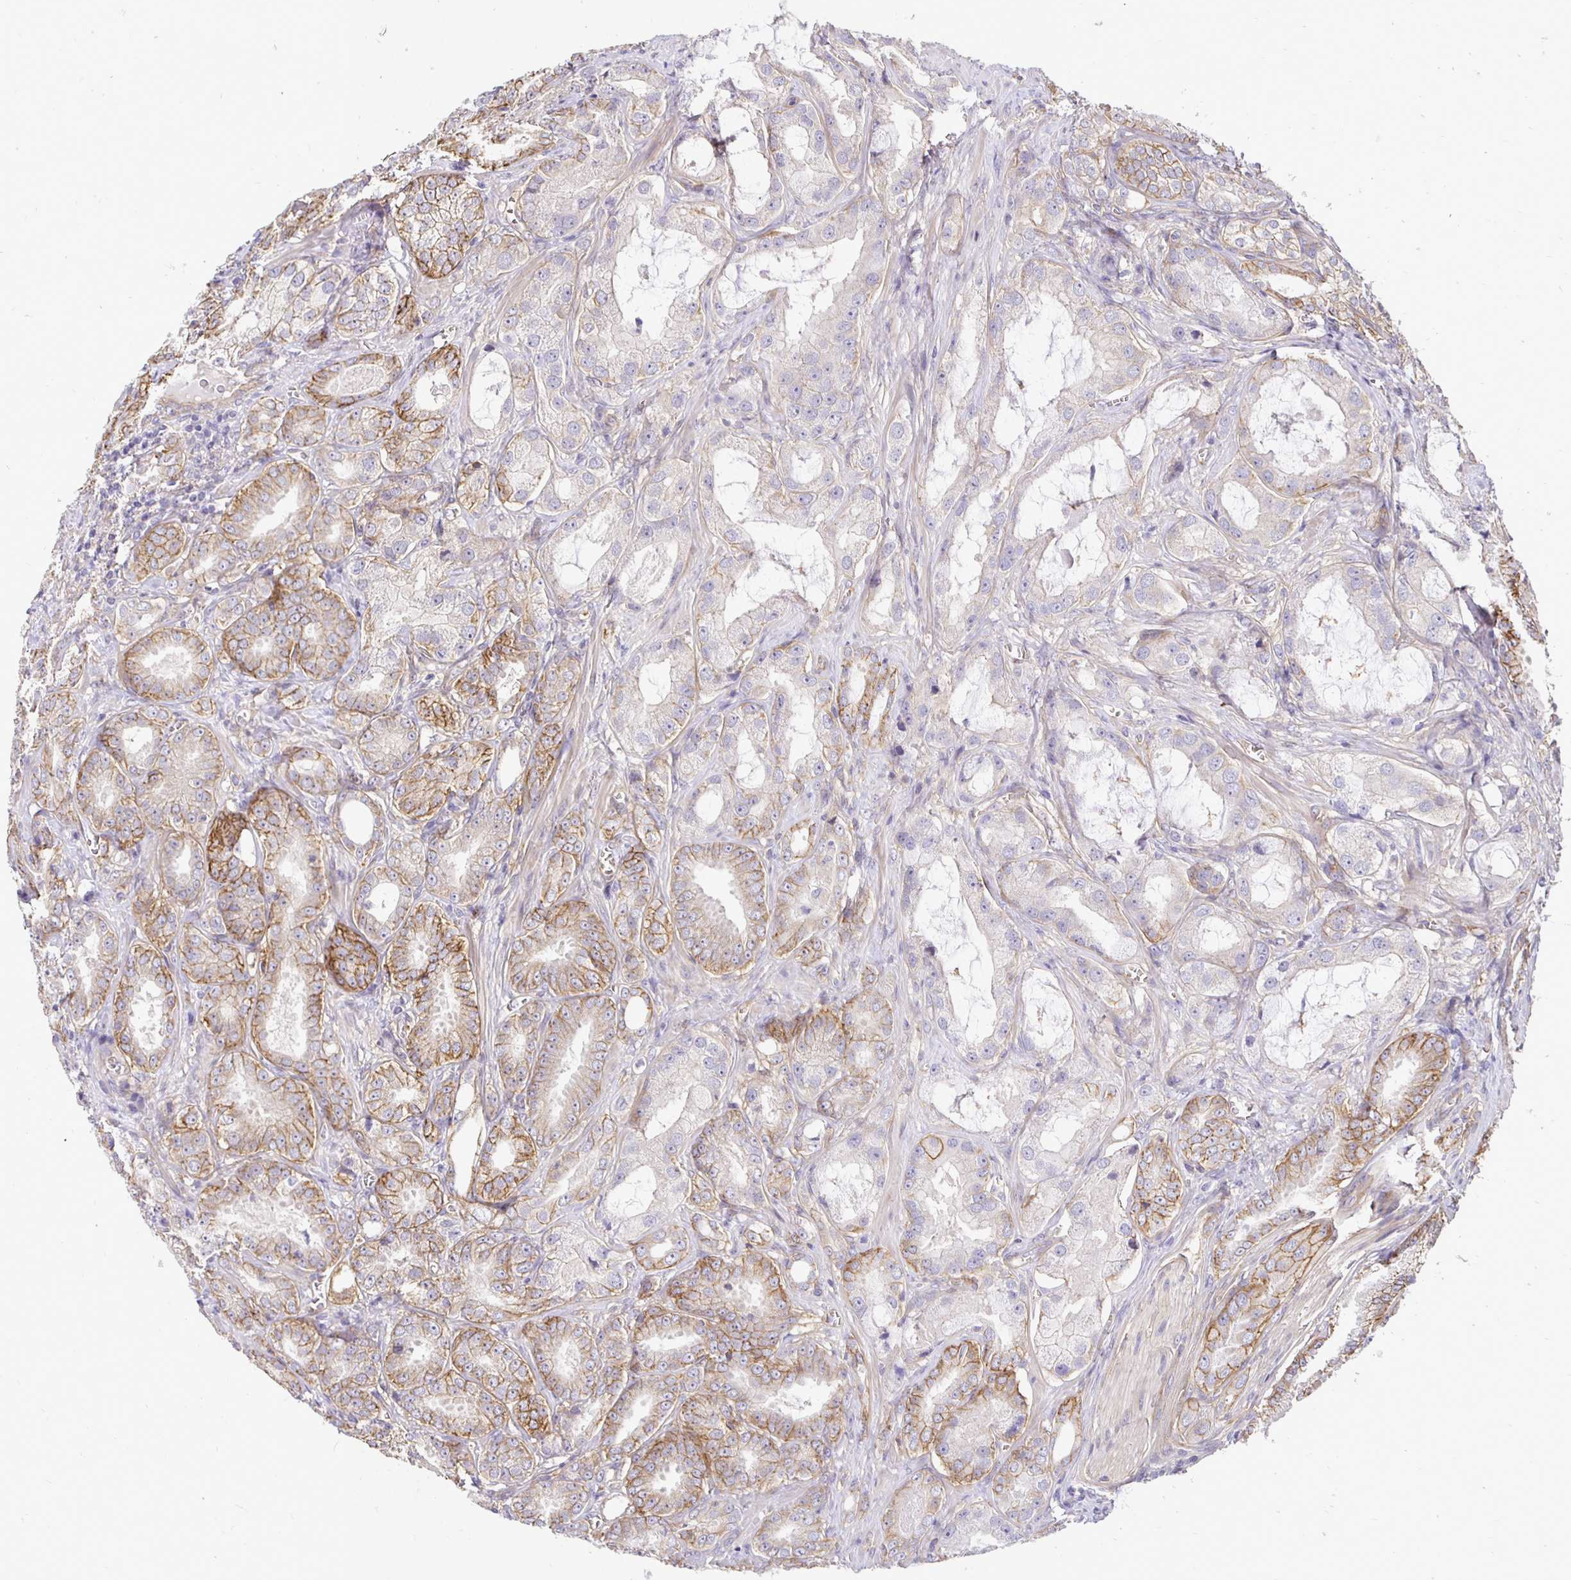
{"staining": {"intensity": "moderate", "quantity": "25%-75%", "location": "cytoplasmic/membranous"}, "tissue": "prostate cancer", "cell_type": "Tumor cells", "image_type": "cancer", "snomed": [{"axis": "morphology", "description": "Adenocarcinoma, High grade"}, {"axis": "topography", "description": "Prostate"}], "caption": "Prostate cancer stained with immunohistochemistry displays moderate cytoplasmic/membranous staining in approximately 25%-75% of tumor cells. Ihc stains the protein in brown and the nuclei are stained blue.", "gene": "SLC9A1", "patient": {"sex": "male", "age": 64}}